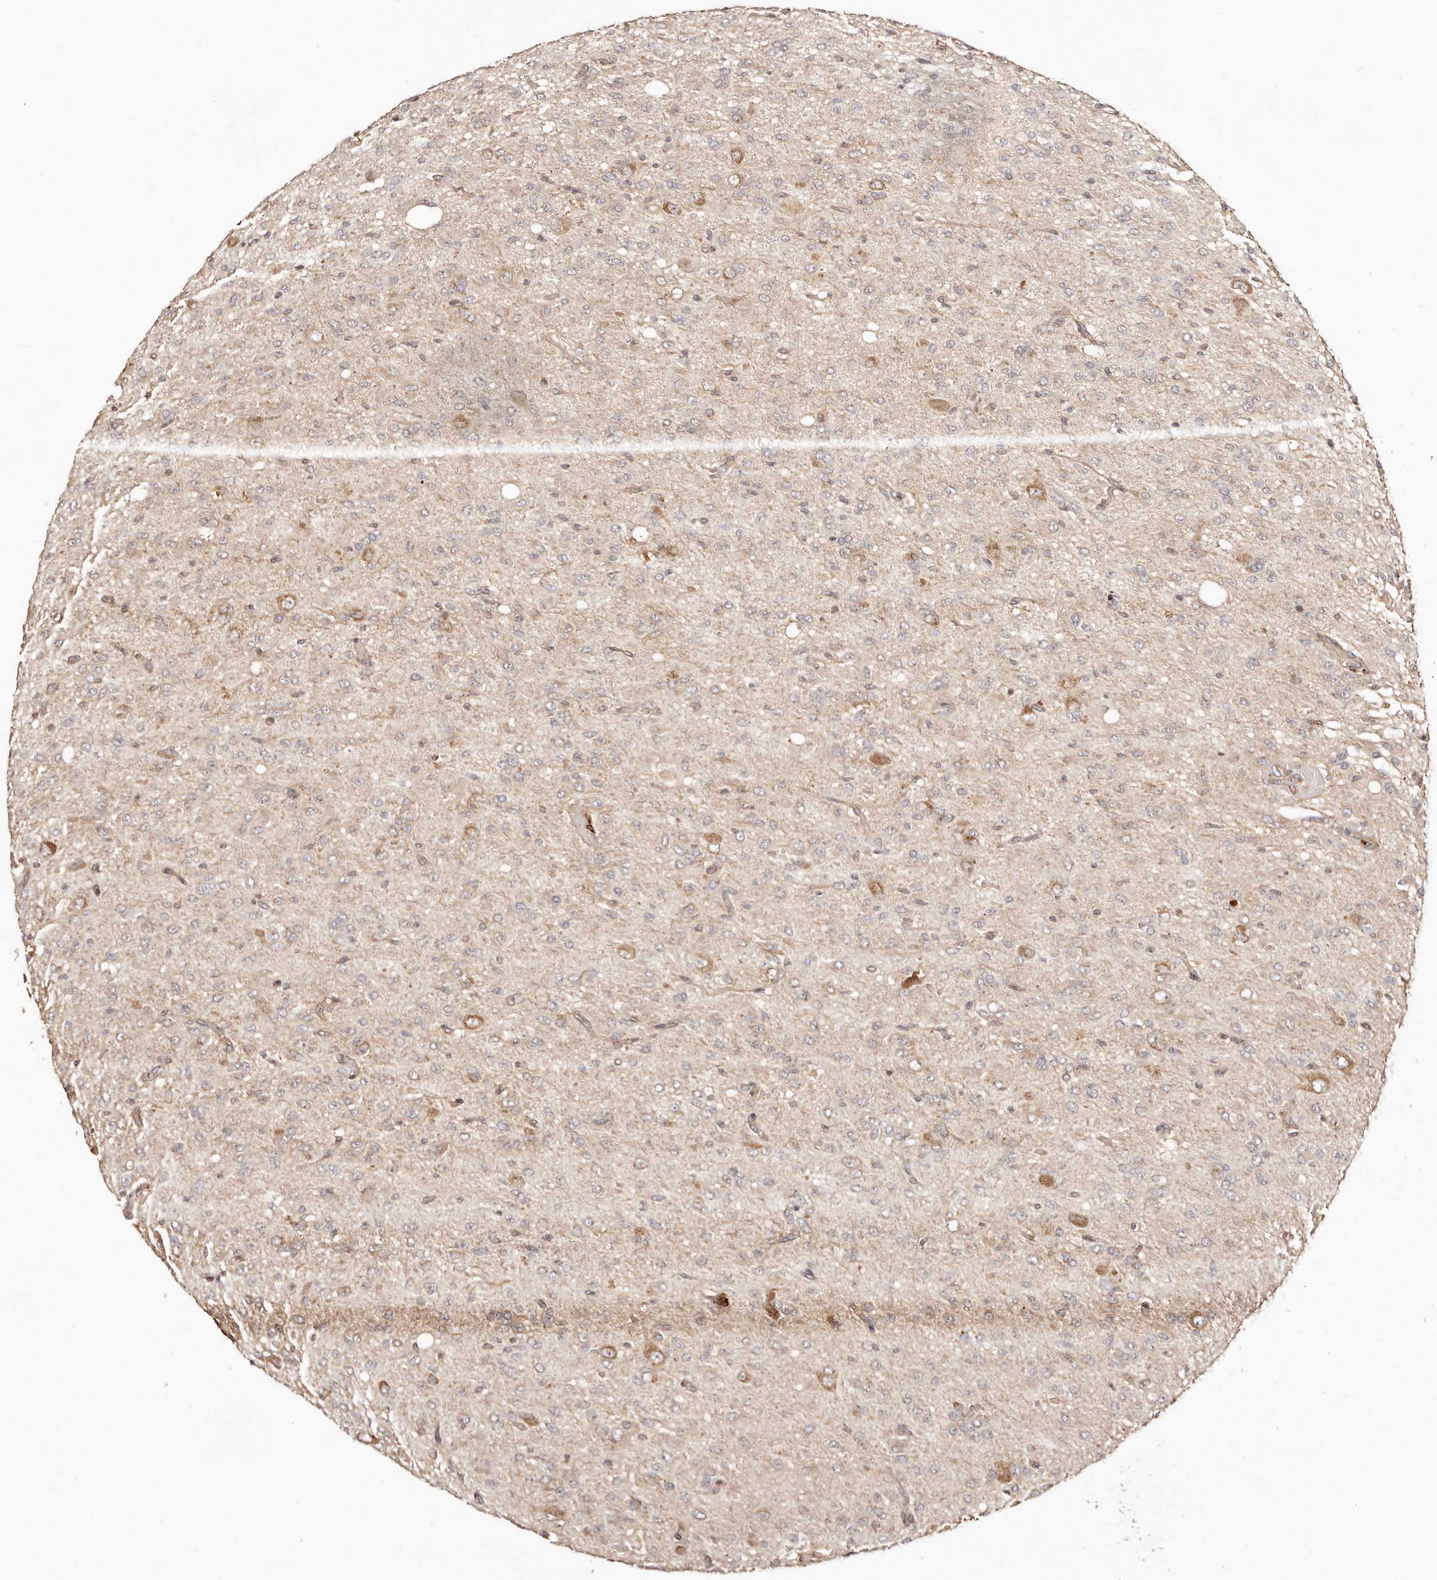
{"staining": {"intensity": "weak", "quantity": "<25%", "location": "cytoplasmic/membranous"}, "tissue": "glioma", "cell_type": "Tumor cells", "image_type": "cancer", "snomed": [{"axis": "morphology", "description": "Glioma, malignant, High grade"}, {"axis": "topography", "description": "Brain"}], "caption": "Immunohistochemistry image of neoplastic tissue: human glioma stained with DAB (3,3'-diaminobenzidine) shows no significant protein positivity in tumor cells. The staining is performed using DAB brown chromogen with nuclei counter-stained in using hematoxylin.", "gene": "MAPK1", "patient": {"sex": "female", "age": 59}}